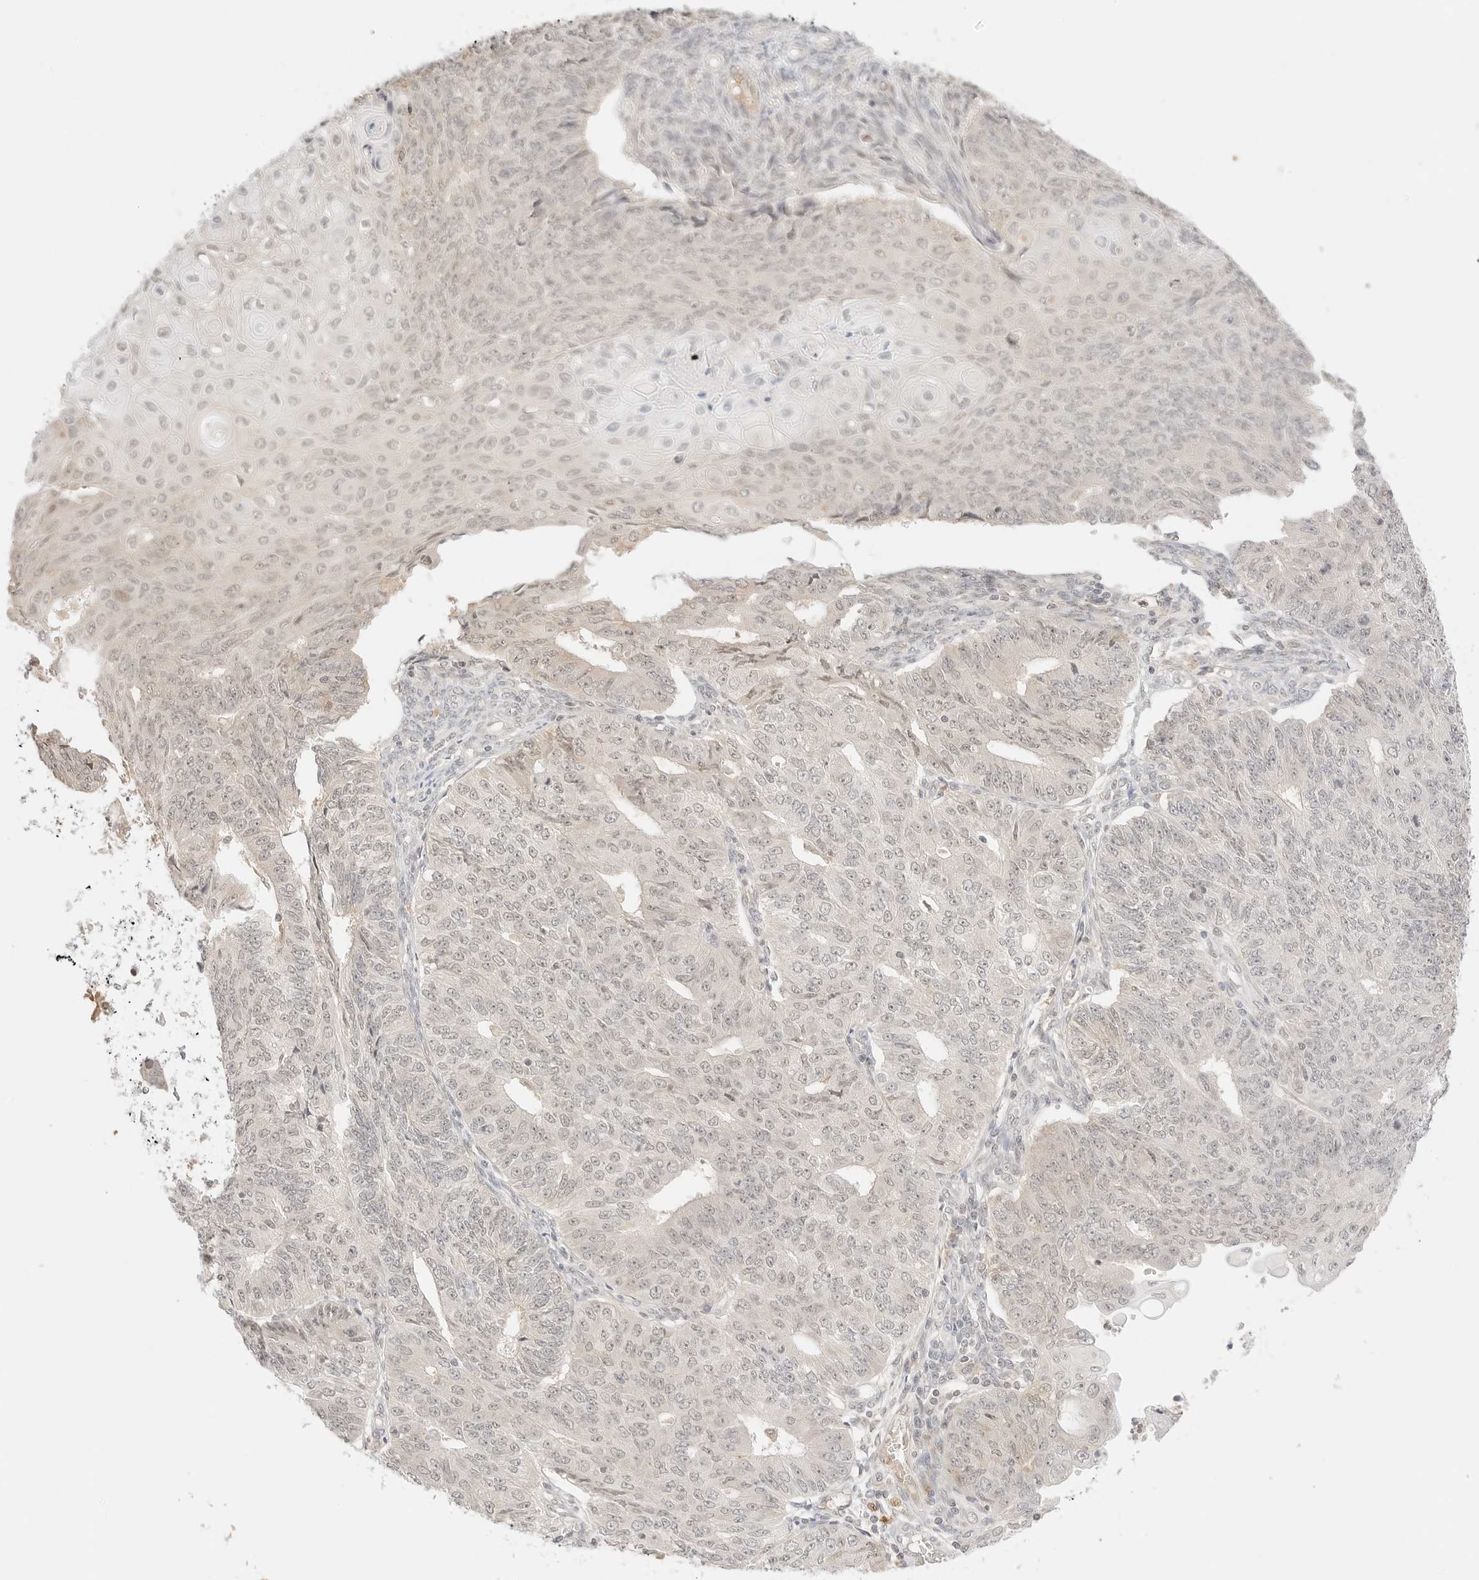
{"staining": {"intensity": "weak", "quantity": "<25%", "location": "nuclear"}, "tissue": "endometrial cancer", "cell_type": "Tumor cells", "image_type": "cancer", "snomed": [{"axis": "morphology", "description": "Adenocarcinoma, NOS"}, {"axis": "topography", "description": "Endometrium"}], "caption": "Immunohistochemistry photomicrograph of human endometrial cancer (adenocarcinoma) stained for a protein (brown), which shows no staining in tumor cells. (Stains: DAB (3,3'-diaminobenzidine) immunohistochemistry with hematoxylin counter stain, Microscopy: brightfield microscopy at high magnification).", "gene": "RPS6KL1", "patient": {"sex": "female", "age": 32}}